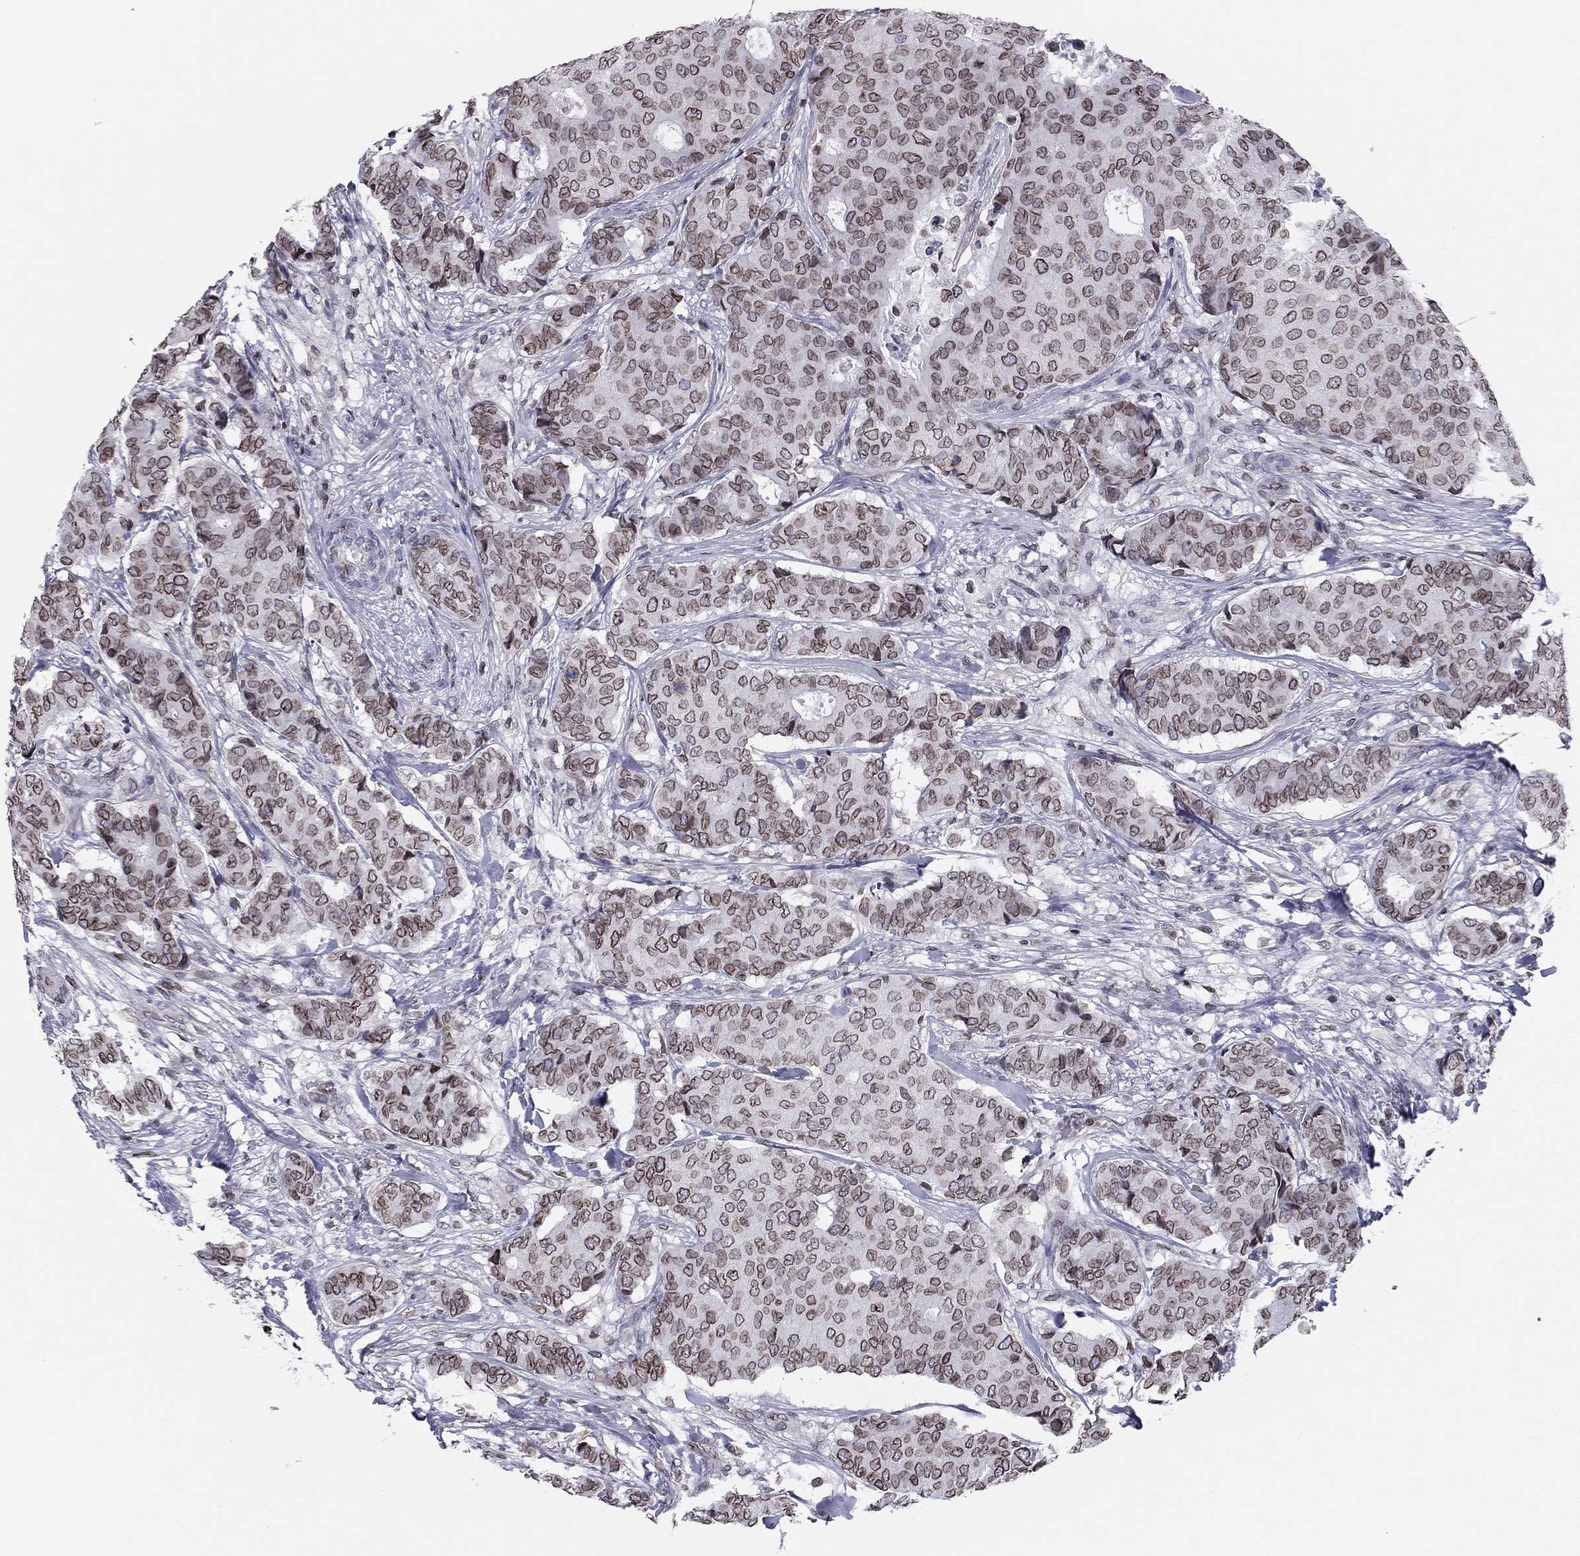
{"staining": {"intensity": "moderate", "quantity": ">75%", "location": "cytoplasmic/membranous,nuclear"}, "tissue": "breast cancer", "cell_type": "Tumor cells", "image_type": "cancer", "snomed": [{"axis": "morphology", "description": "Duct carcinoma"}, {"axis": "topography", "description": "Breast"}], "caption": "Breast cancer stained with a protein marker reveals moderate staining in tumor cells.", "gene": "ESPL1", "patient": {"sex": "female", "age": 75}}